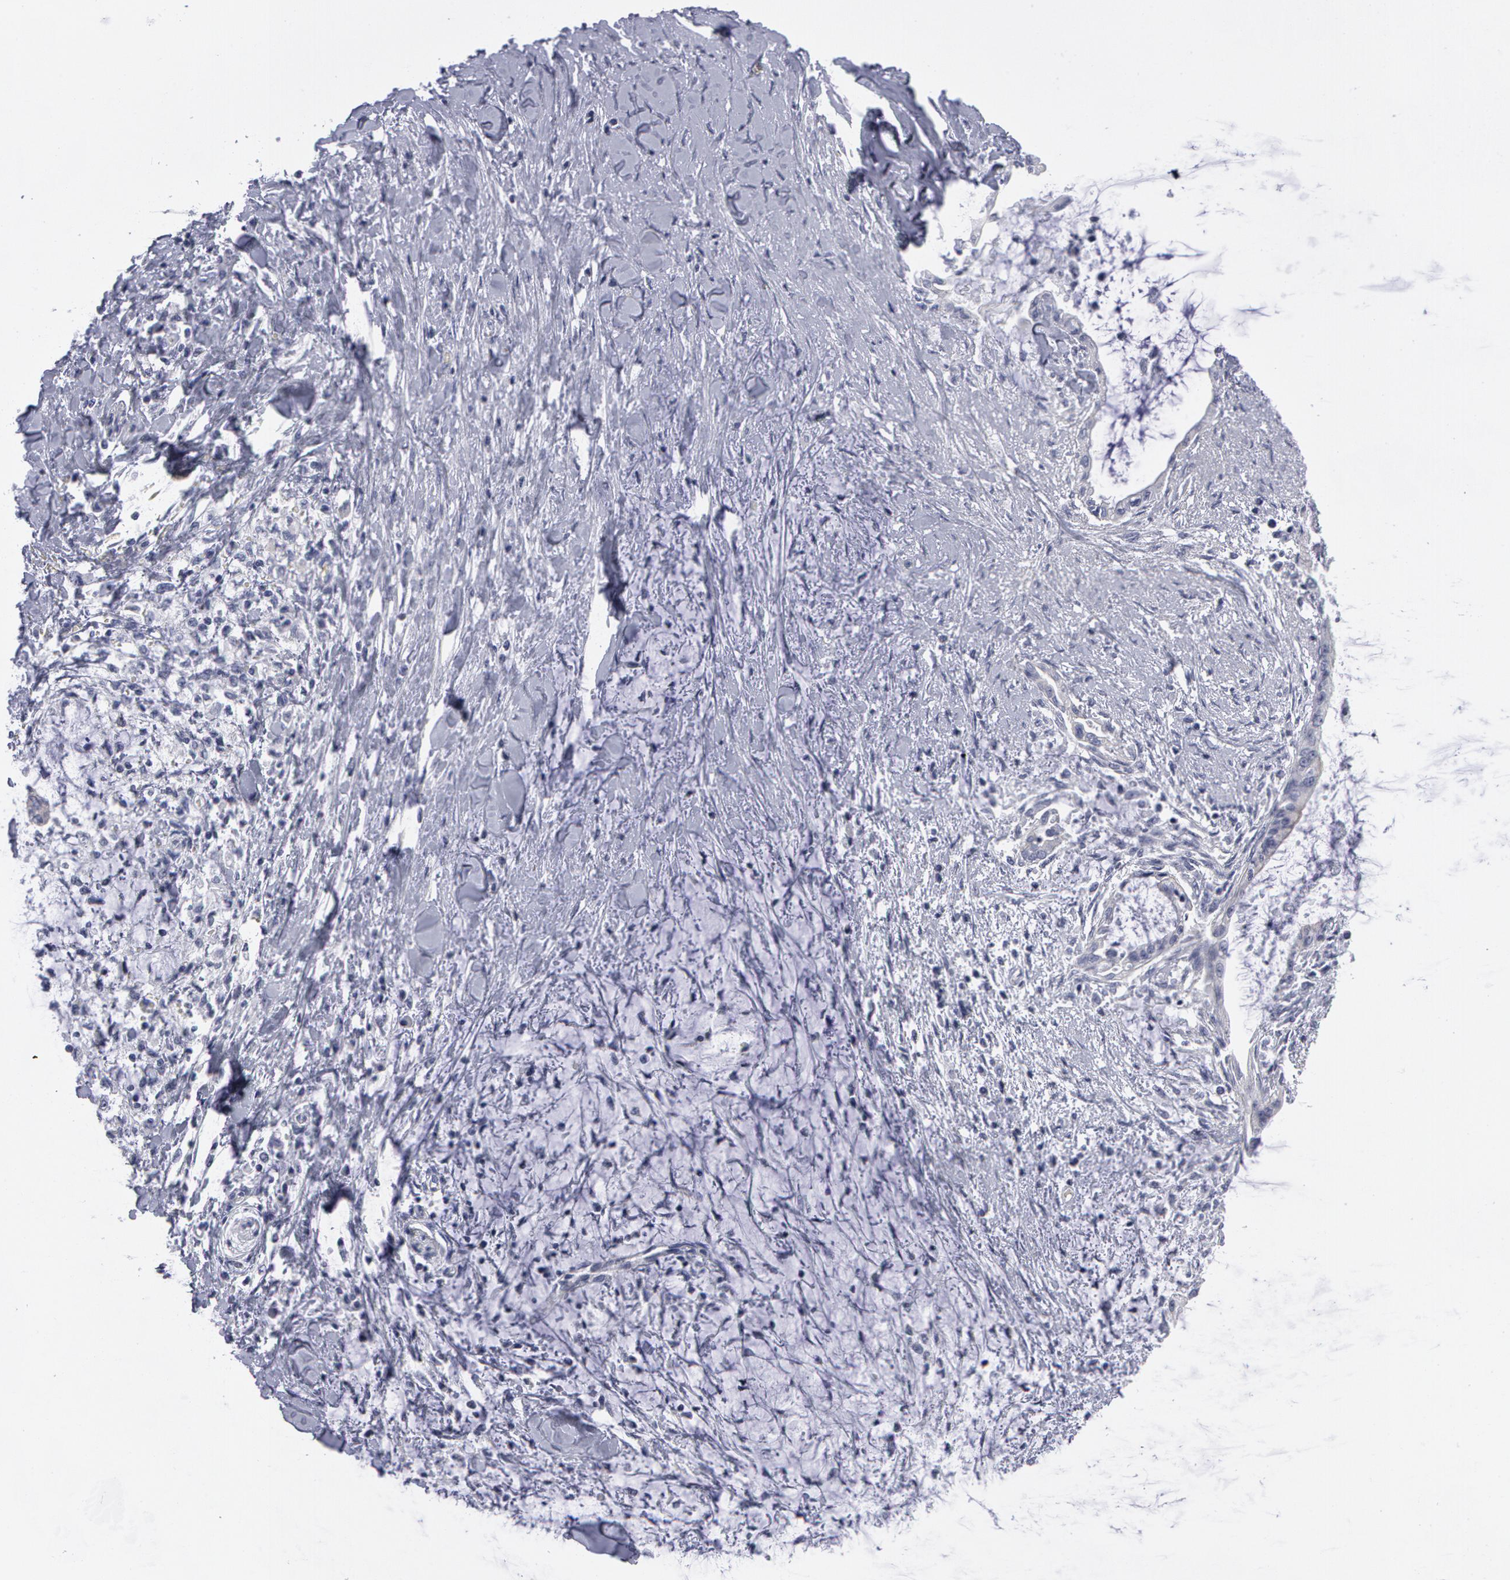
{"staining": {"intensity": "negative", "quantity": "none", "location": "none"}, "tissue": "pancreatic cancer", "cell_type": "Tumor cells", "image_type": "cancer", "snomed": [{"axis": "morphology", "description": "Adenocarcinoma, NOS"}, {"axis": "topography", "description": "Pancreas"}], "caption": "A micrograph of pancreatic cancer (adenocarcinoma) stained for a protein reveals no brown staining in tumor cells. (Immunohistochemistry, brightfield microscopy, high magnification).", "gene": "SMC1B", "patient": {"sex": "female", "age": 64}}